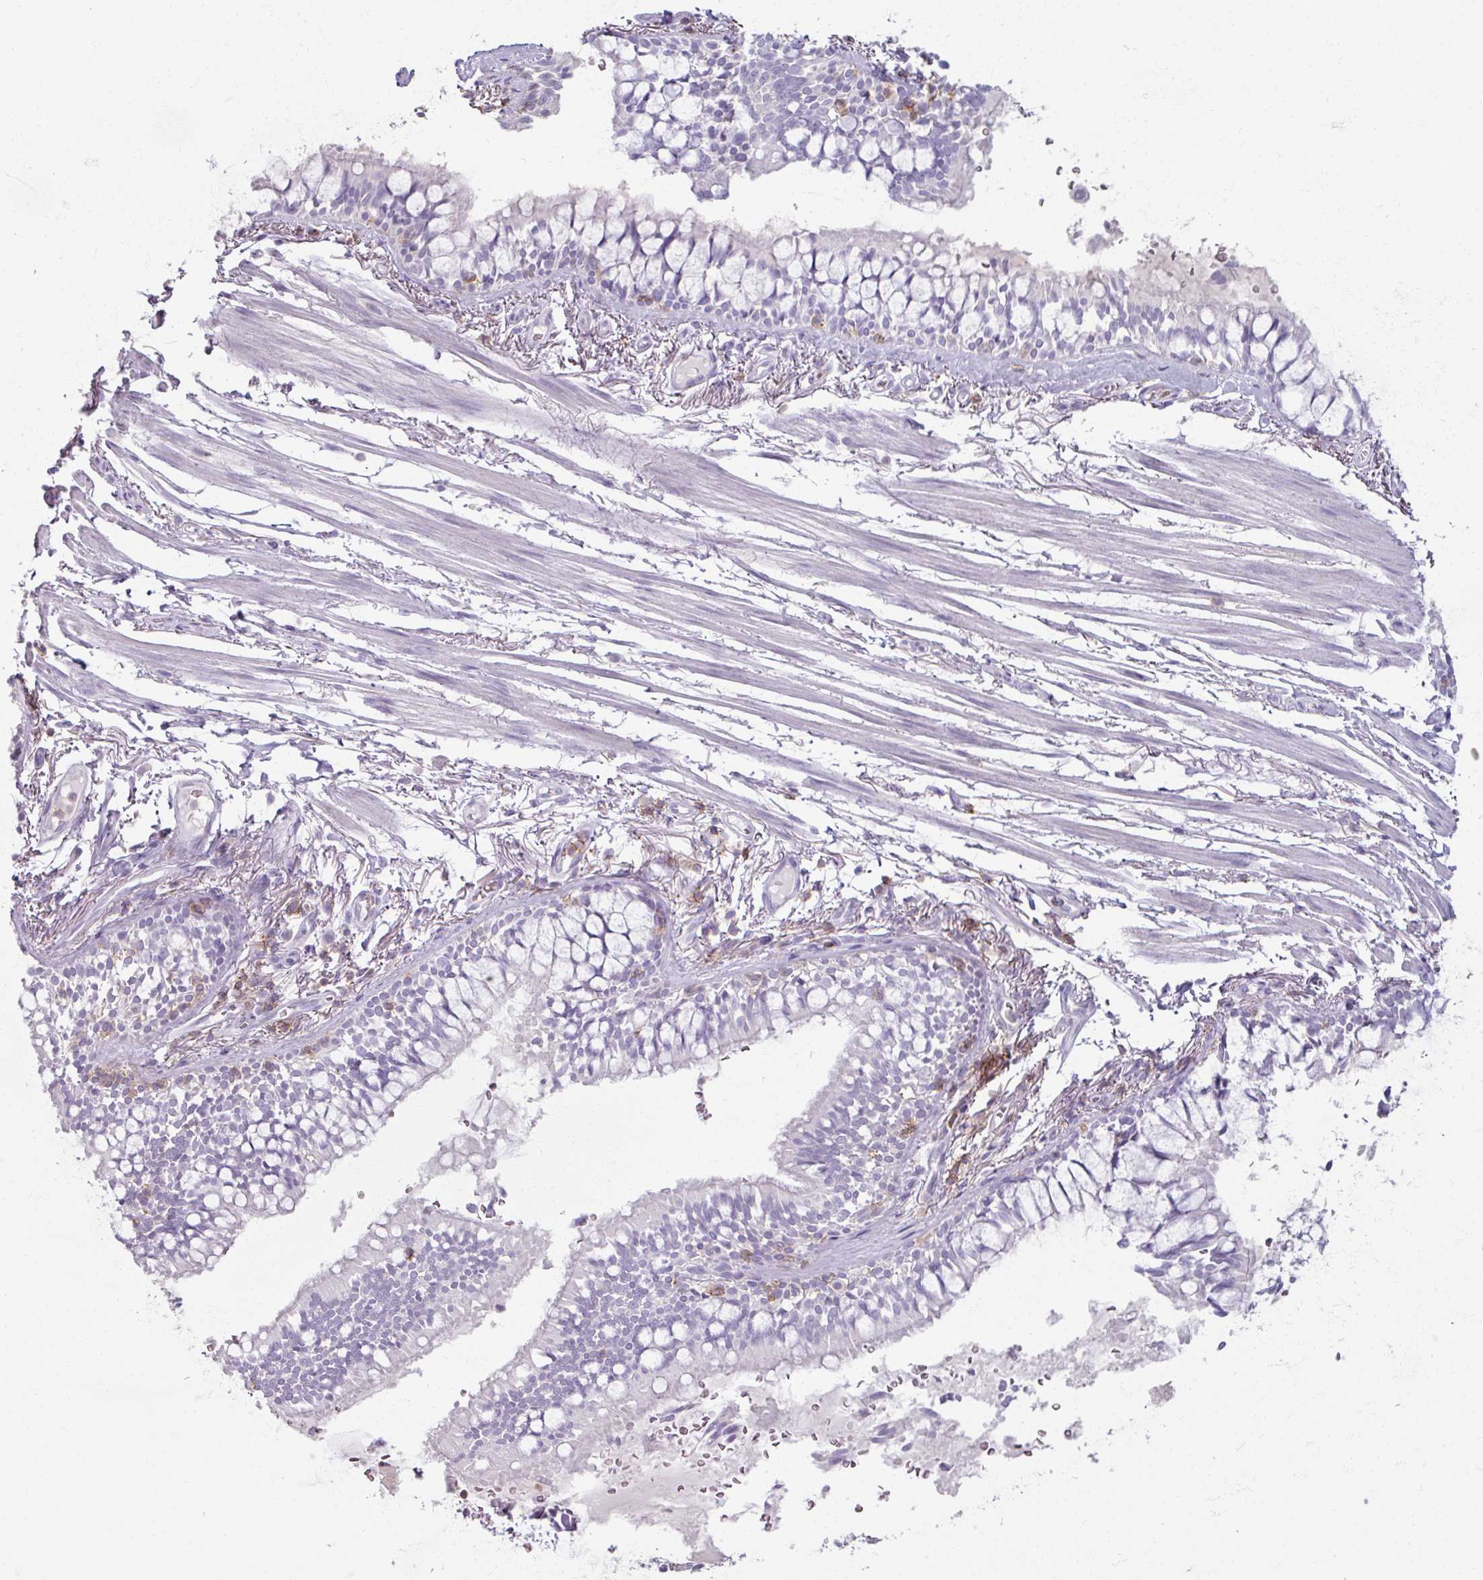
{"staining": {"intensity": "negative", "quantity": "none", "location": "none"}, "tissue": "soft tissue", "cell_type": "Fibroblasts", "image_type": "normal", "snomed": [{"axis": "morphology", "description": "Normal tissue, NOS"}, {"axis": "topography", "description": "Bronchus"}], "caption": "A histopathology image of soft tissue stained for a protein reveals no brown staining in fibroblasts.", "gene": "PTPRC", "patient": {"sex": "male", "age": 70}}